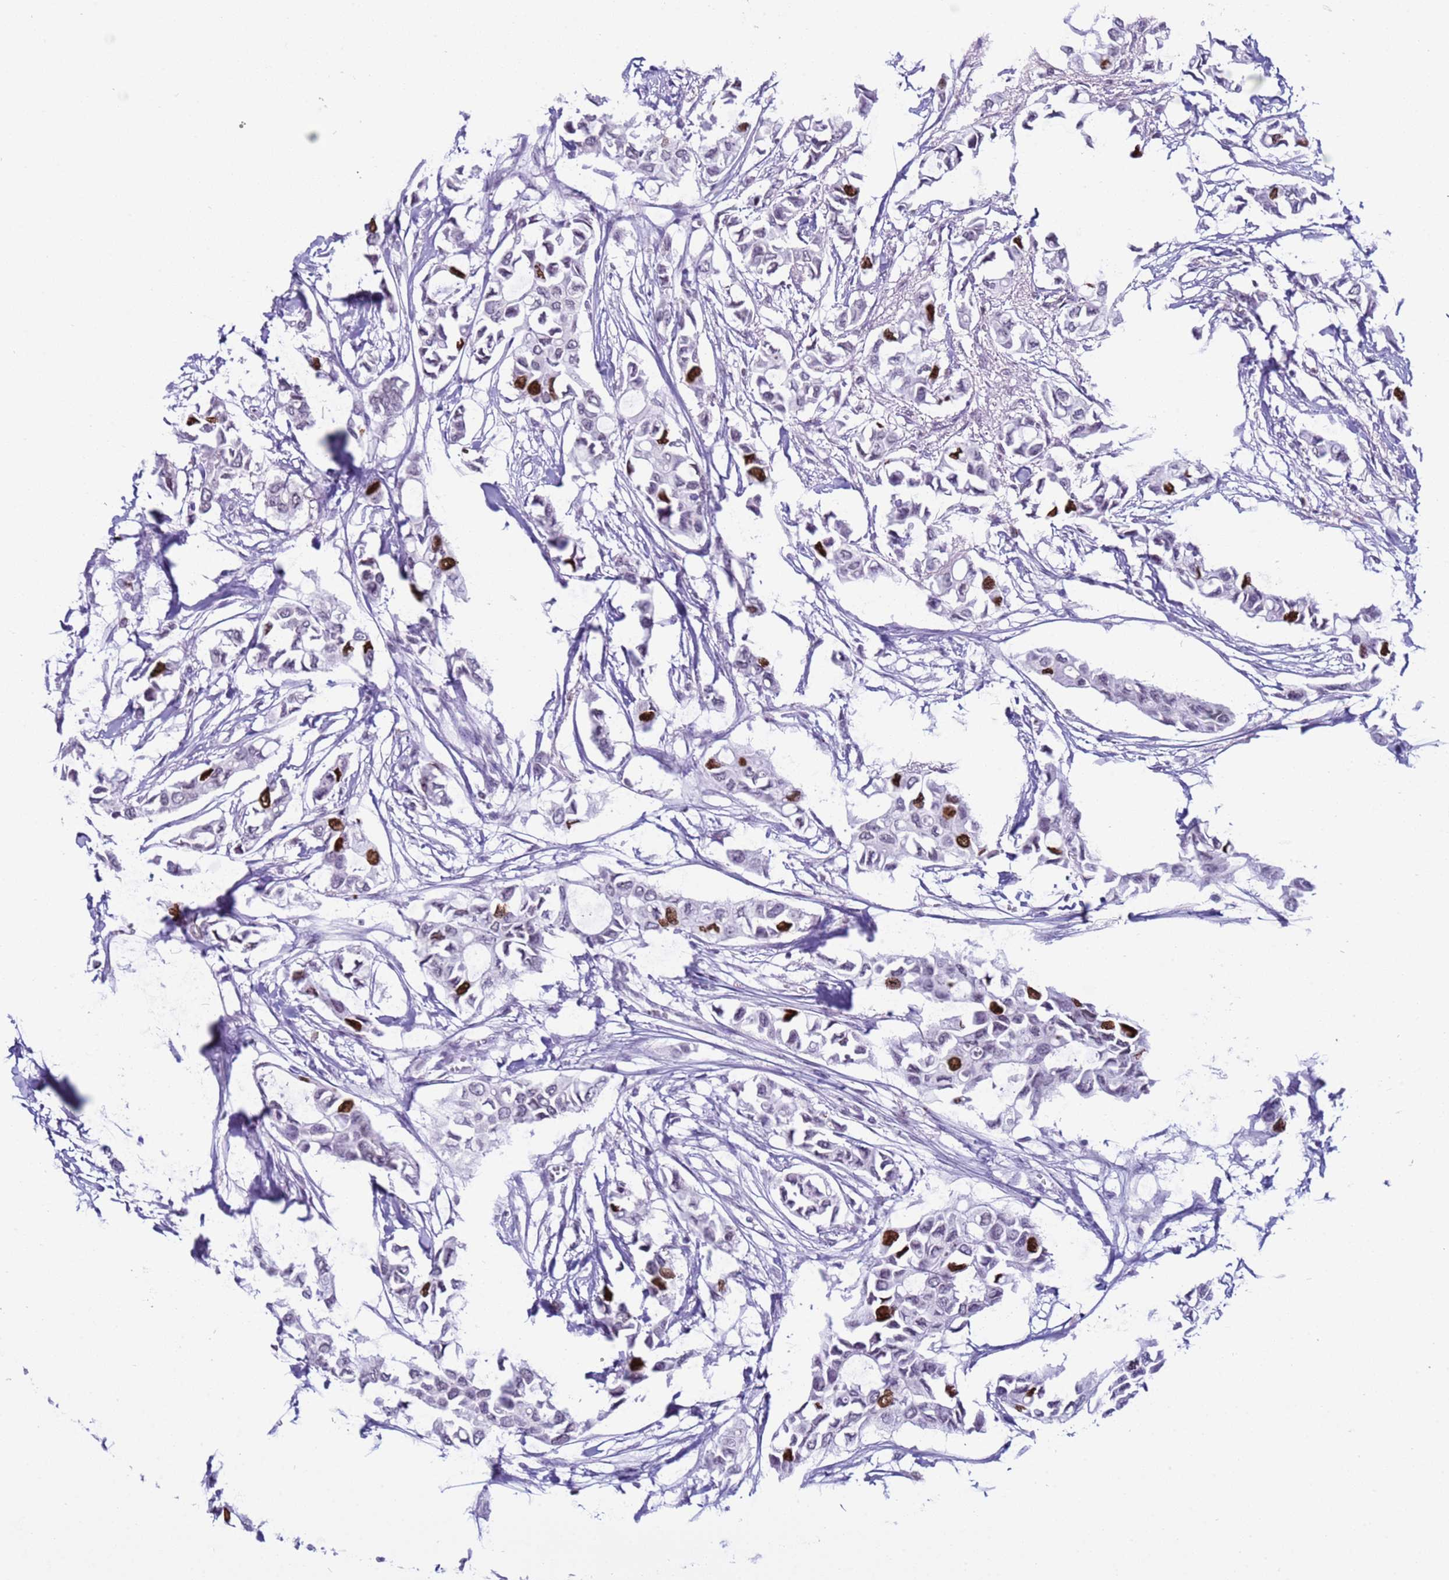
{"staining": {"intensity": "strong", "quantity": "<25%", "location": "nuclear"}, "tissue": "breast cancer", "cell_type": "Tumor cells", "image_type": "cancer", "snomed": [{"axis": "morphology", "description": "Duct carcinoma"}, {"axis": "topography", "description": "Breast"}], "caption": "High-magnification brightfield microscopy of invasive ductal carcinoma (breast) stained with DAB (3,3'-diaminobenzidine) (brown) and counterstained with hematoxylin (blue). tumor cells exhibit strong nuclear positivity is identified in approximately<25% of cells.", "gene": "H4C8", "patient": {"sex": "female", "age": 41}}